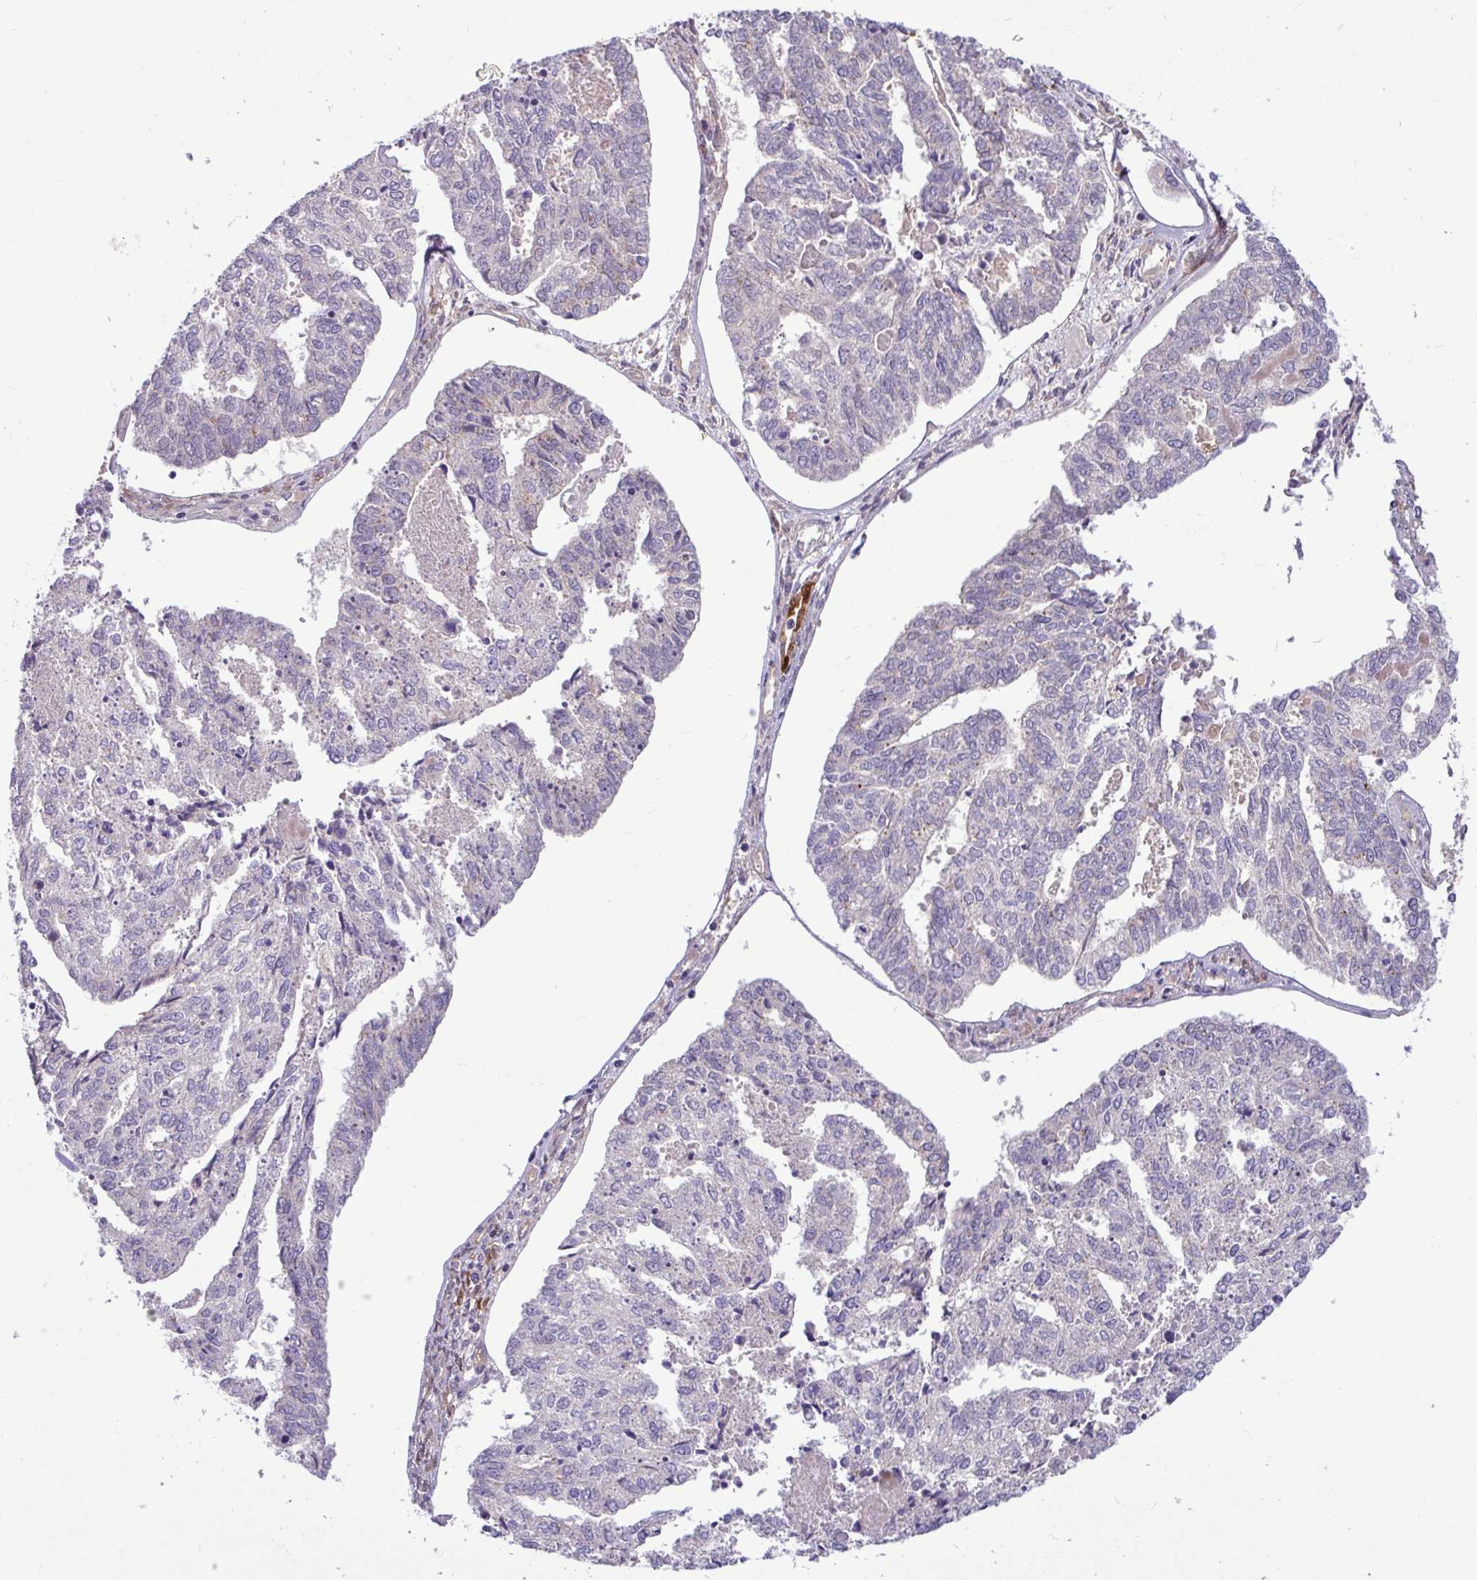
{"staining": {"intensity": "negative", "quantity": "none", "location": "none"}, "tissue": "endometrial cancer", "cell_type": "Tumor cells", "image_type": "cancer", "snomed": [{"axis": "morphology", "description": "Adenocarcinoma, NOS"}, {"axis": "topography", "description": "Endometrium"}], "caption": "The IHC histopathology image has no significant staining in tumor cells of endometrial adenocarcinoma tissue.", "gene": "B4GALNT4", "patient": {"sex": "female", "age": 73}}